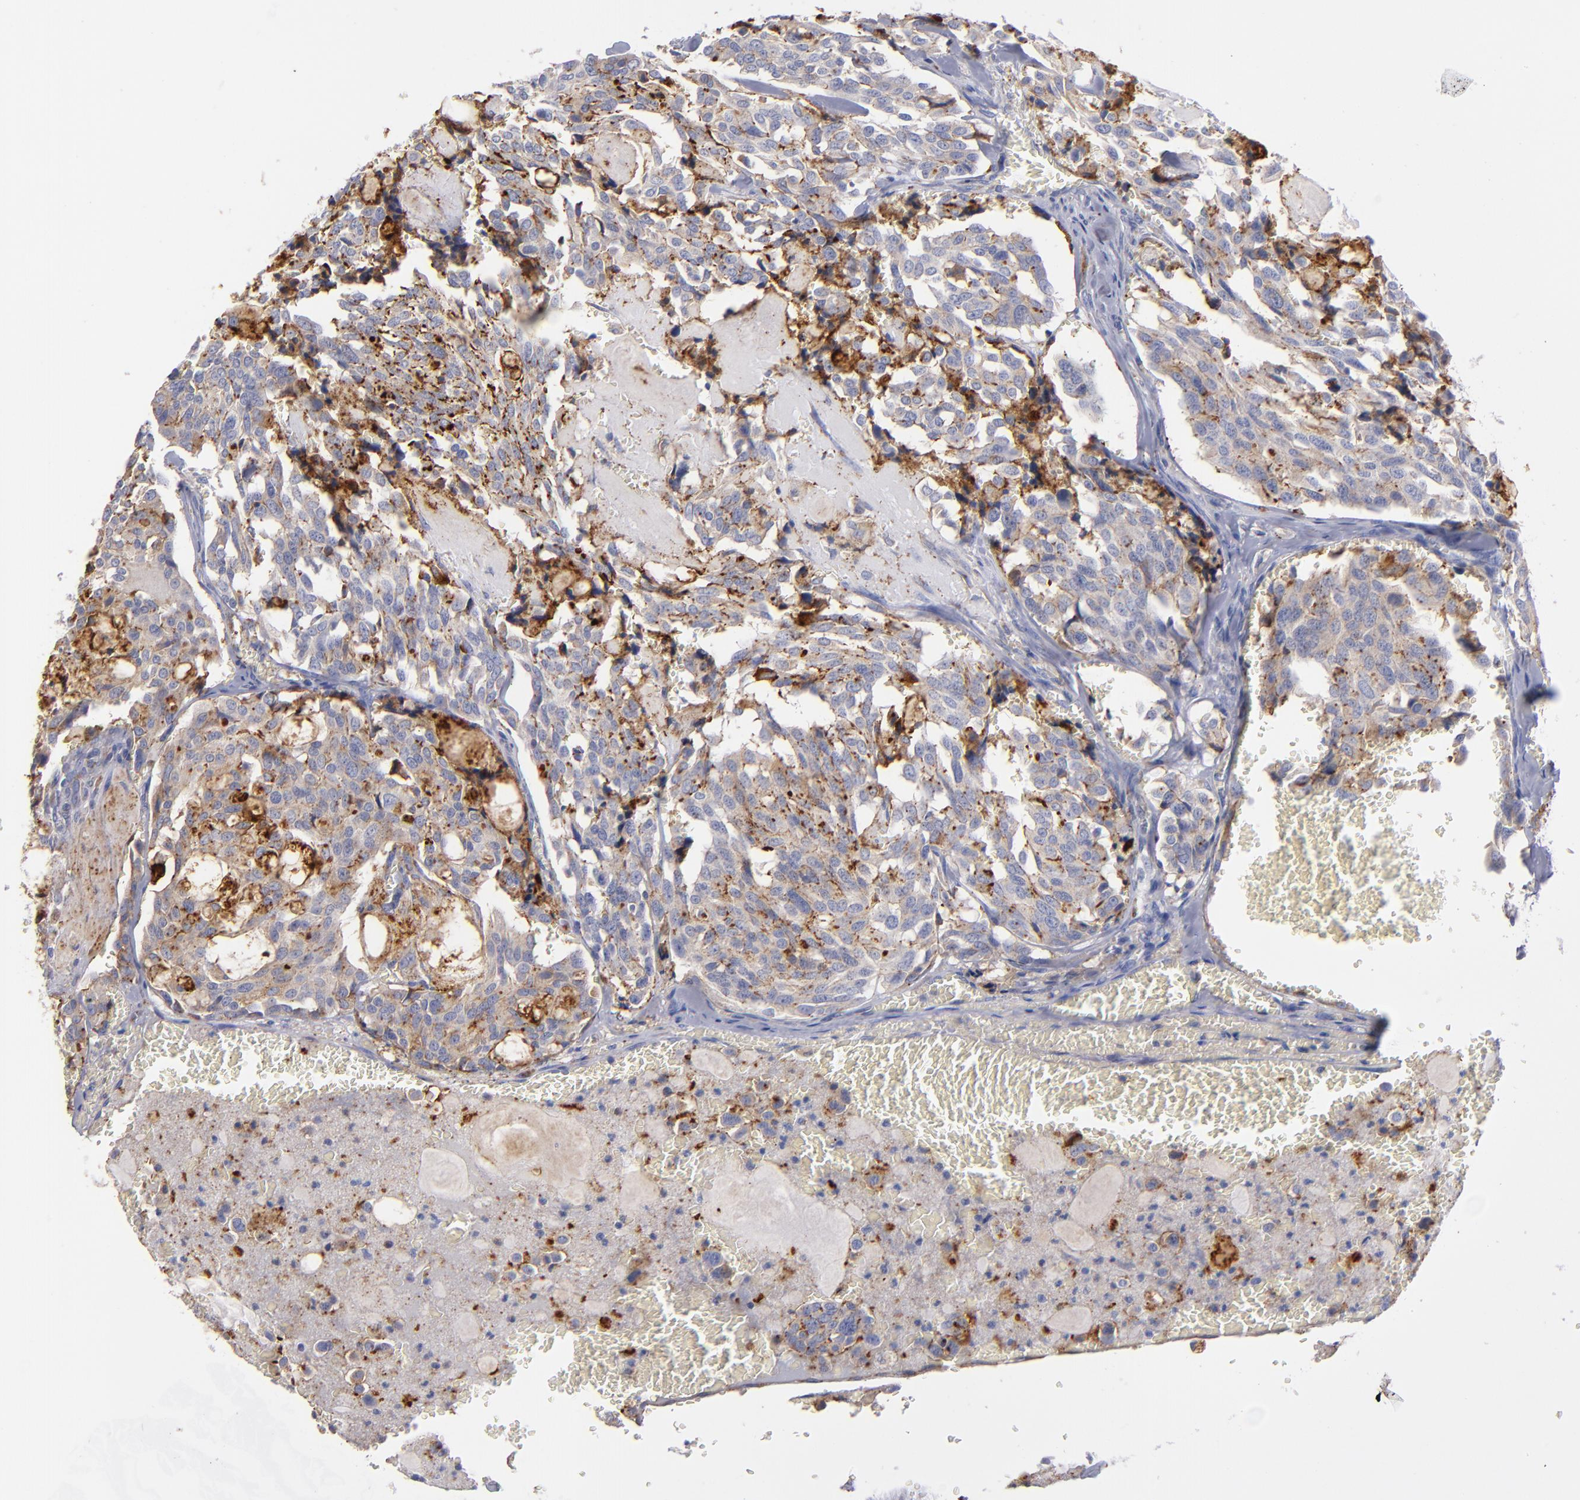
{"staining": {"intensity": "moderate", "quantity": "25%-75%", "location": "cytoplasmic/membranous"}, "tissue": "thyroid cancer", "cell_type": "Tumor cells", "image_type": "cancer", "snomed": [{"axis": "morphology", "description": "Carcinoma, NOS"}, {"axis": "morphology", "description": "Carcinoid, malignant, NOS"}, {"axis": "topography", "description": "Thyroid gland"}], "caption": "About 25%-75% of tumor cells in human thyroid cancer display moderate cytoplasmic/membranous protein positivity as visualized by brown immunohistochemical staining.", "gene": "MFGE8", "patient": {"sex": "male", "age": 33}}